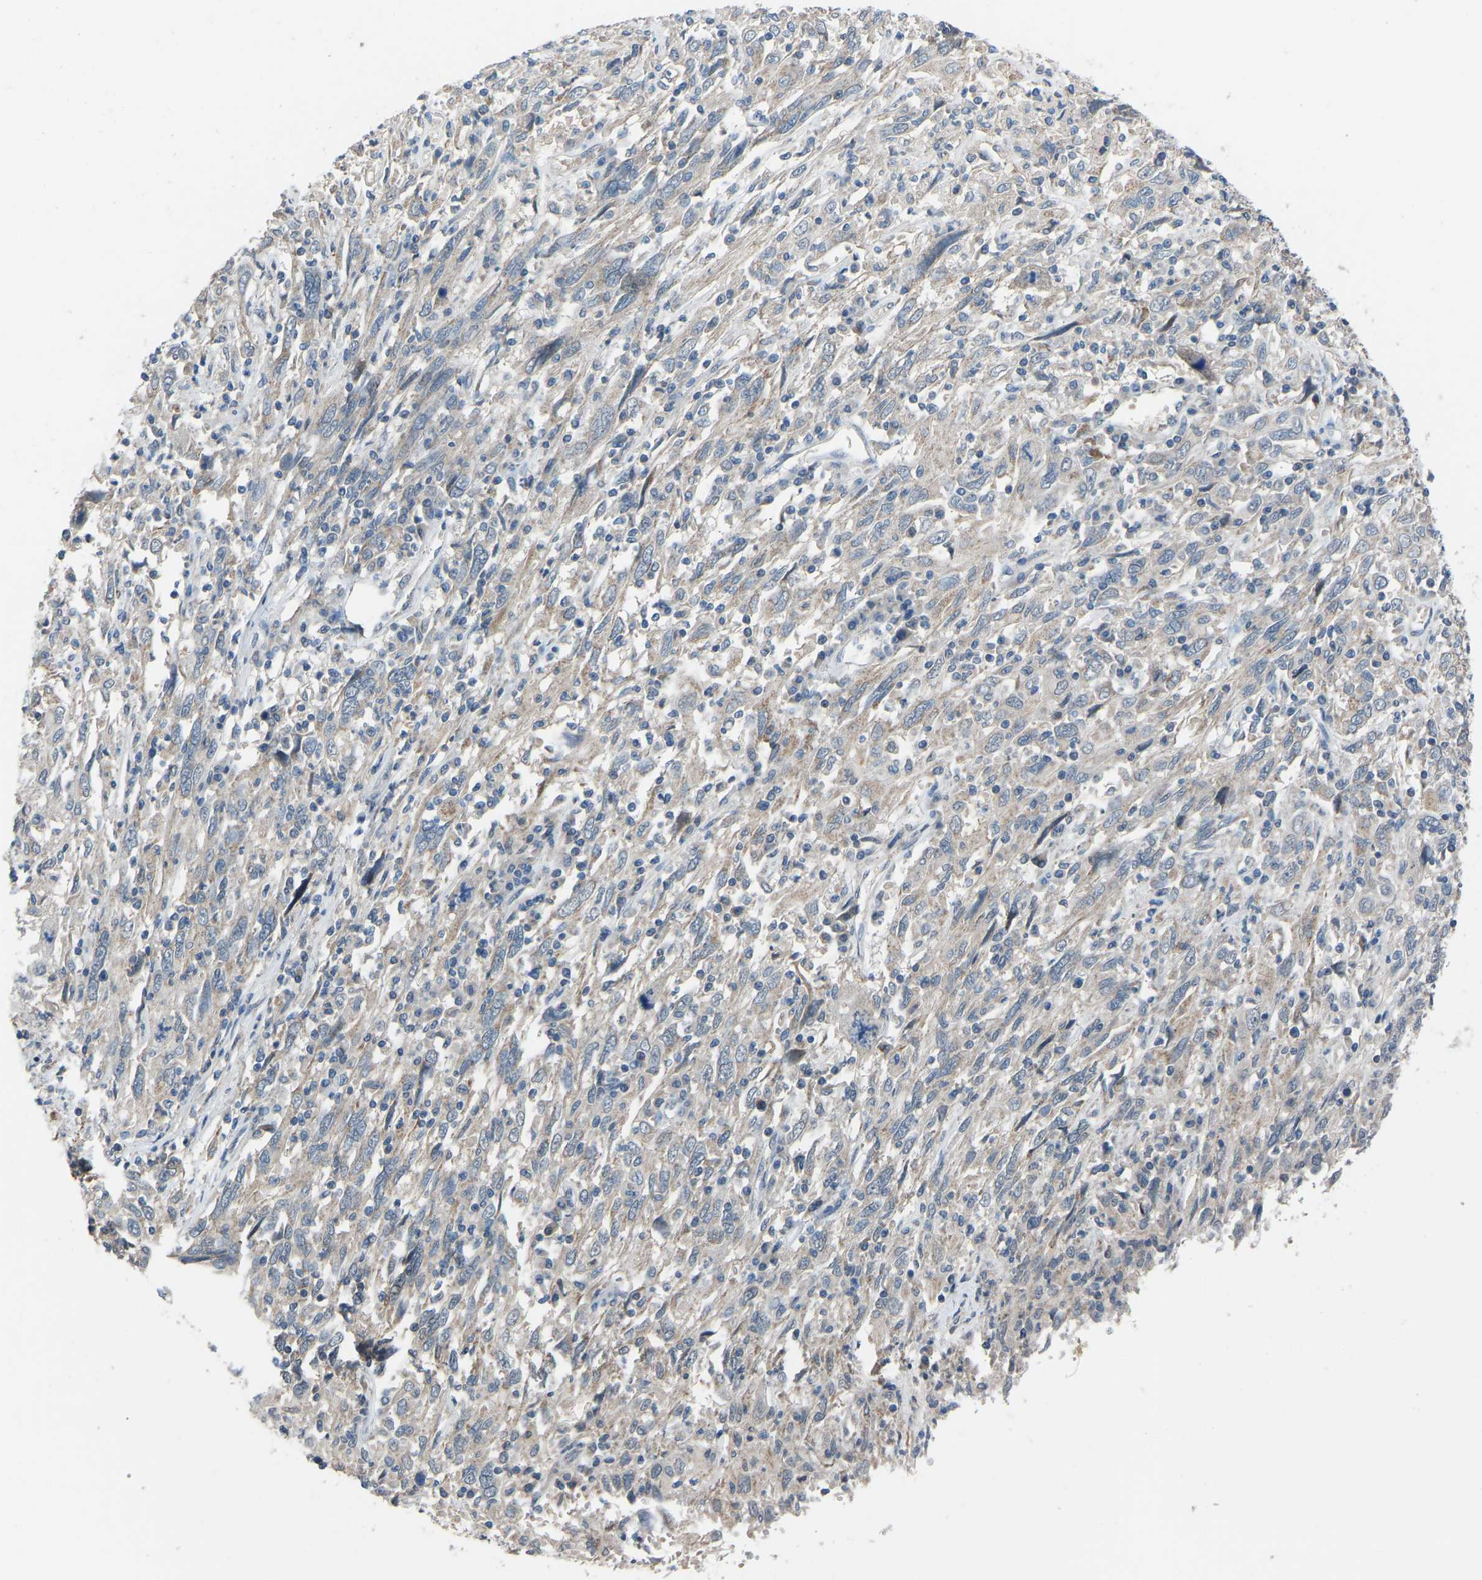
{"staining": {"intensity": "weak", "quantity": "<25%", "location": "cytoplasmic/membranous"}, "tissue": "cervical cancer", "cell_type": "Tumor cells", "image_type": "cancer", "snomed": [{"axis": "morphology", "description": "Squamous cell carcinoma, NOS"}, {"axis": "topography", "description": "Cervix"}], "caption": "DAB immunohistochemical staining of squamous cell carcinoma (cervical) shows no significant staining in tumor cells.", "gene": "CDK2AP1", "patient": {"sex": "female", "age": 46}}